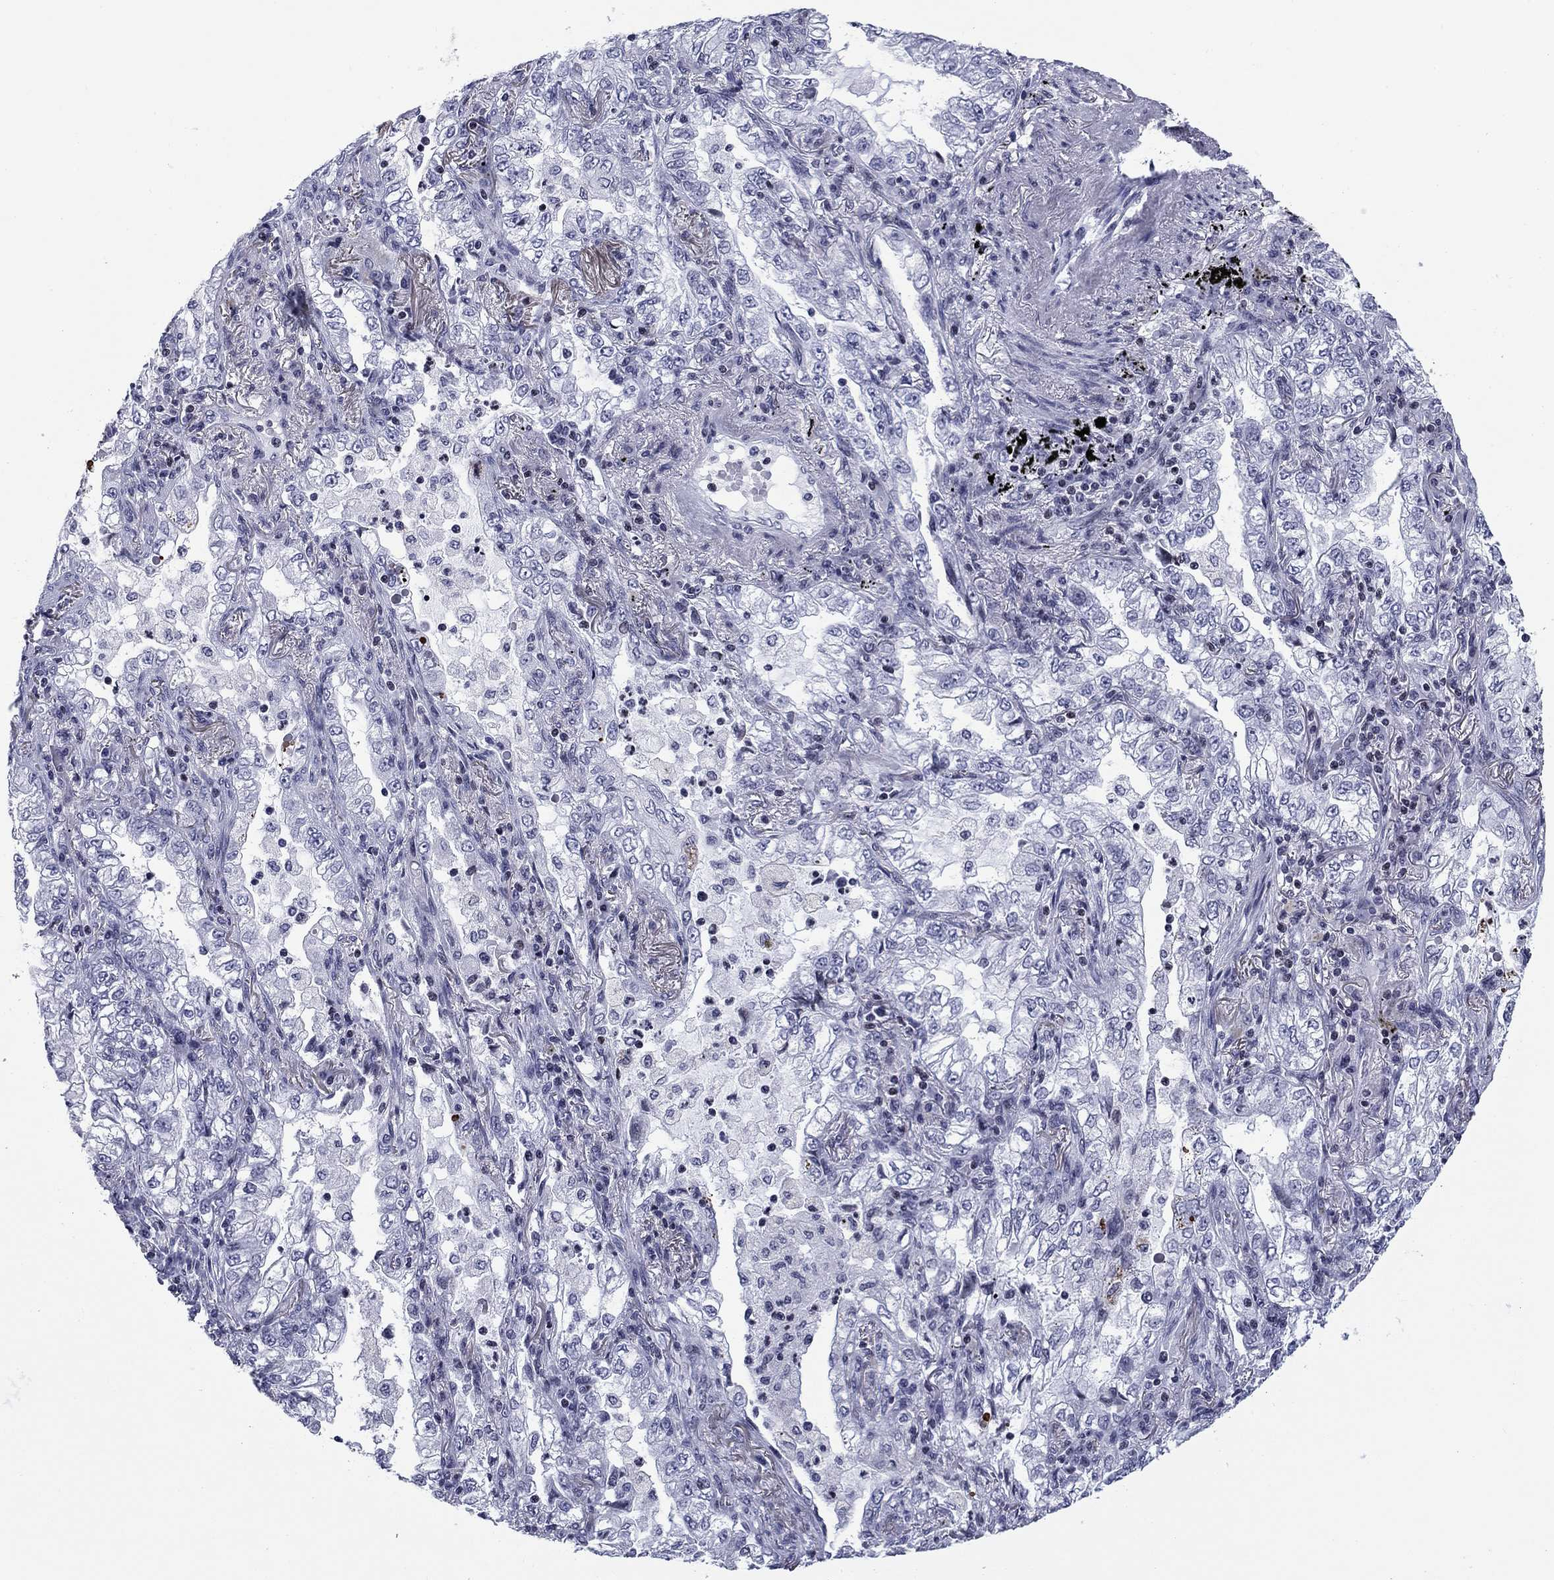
{"staining": {"intensity": "negative", "quantity": "none", "location": "none"}, "tissue": "lung cancer", "cell_type": "Tumor cells", "image_type": "cancer", "snomed": [{"axis": "morphology", "description": "Adenocarcinoma, NOS"}, {"axis": "topography", "description": "Lung"}], "caption": "DAB immunohistochemical staining of lung cancer displays no significant staining in tumor cells.", "gene": "CCDC144A", "patient": {"sex": "female", "age": 73}}